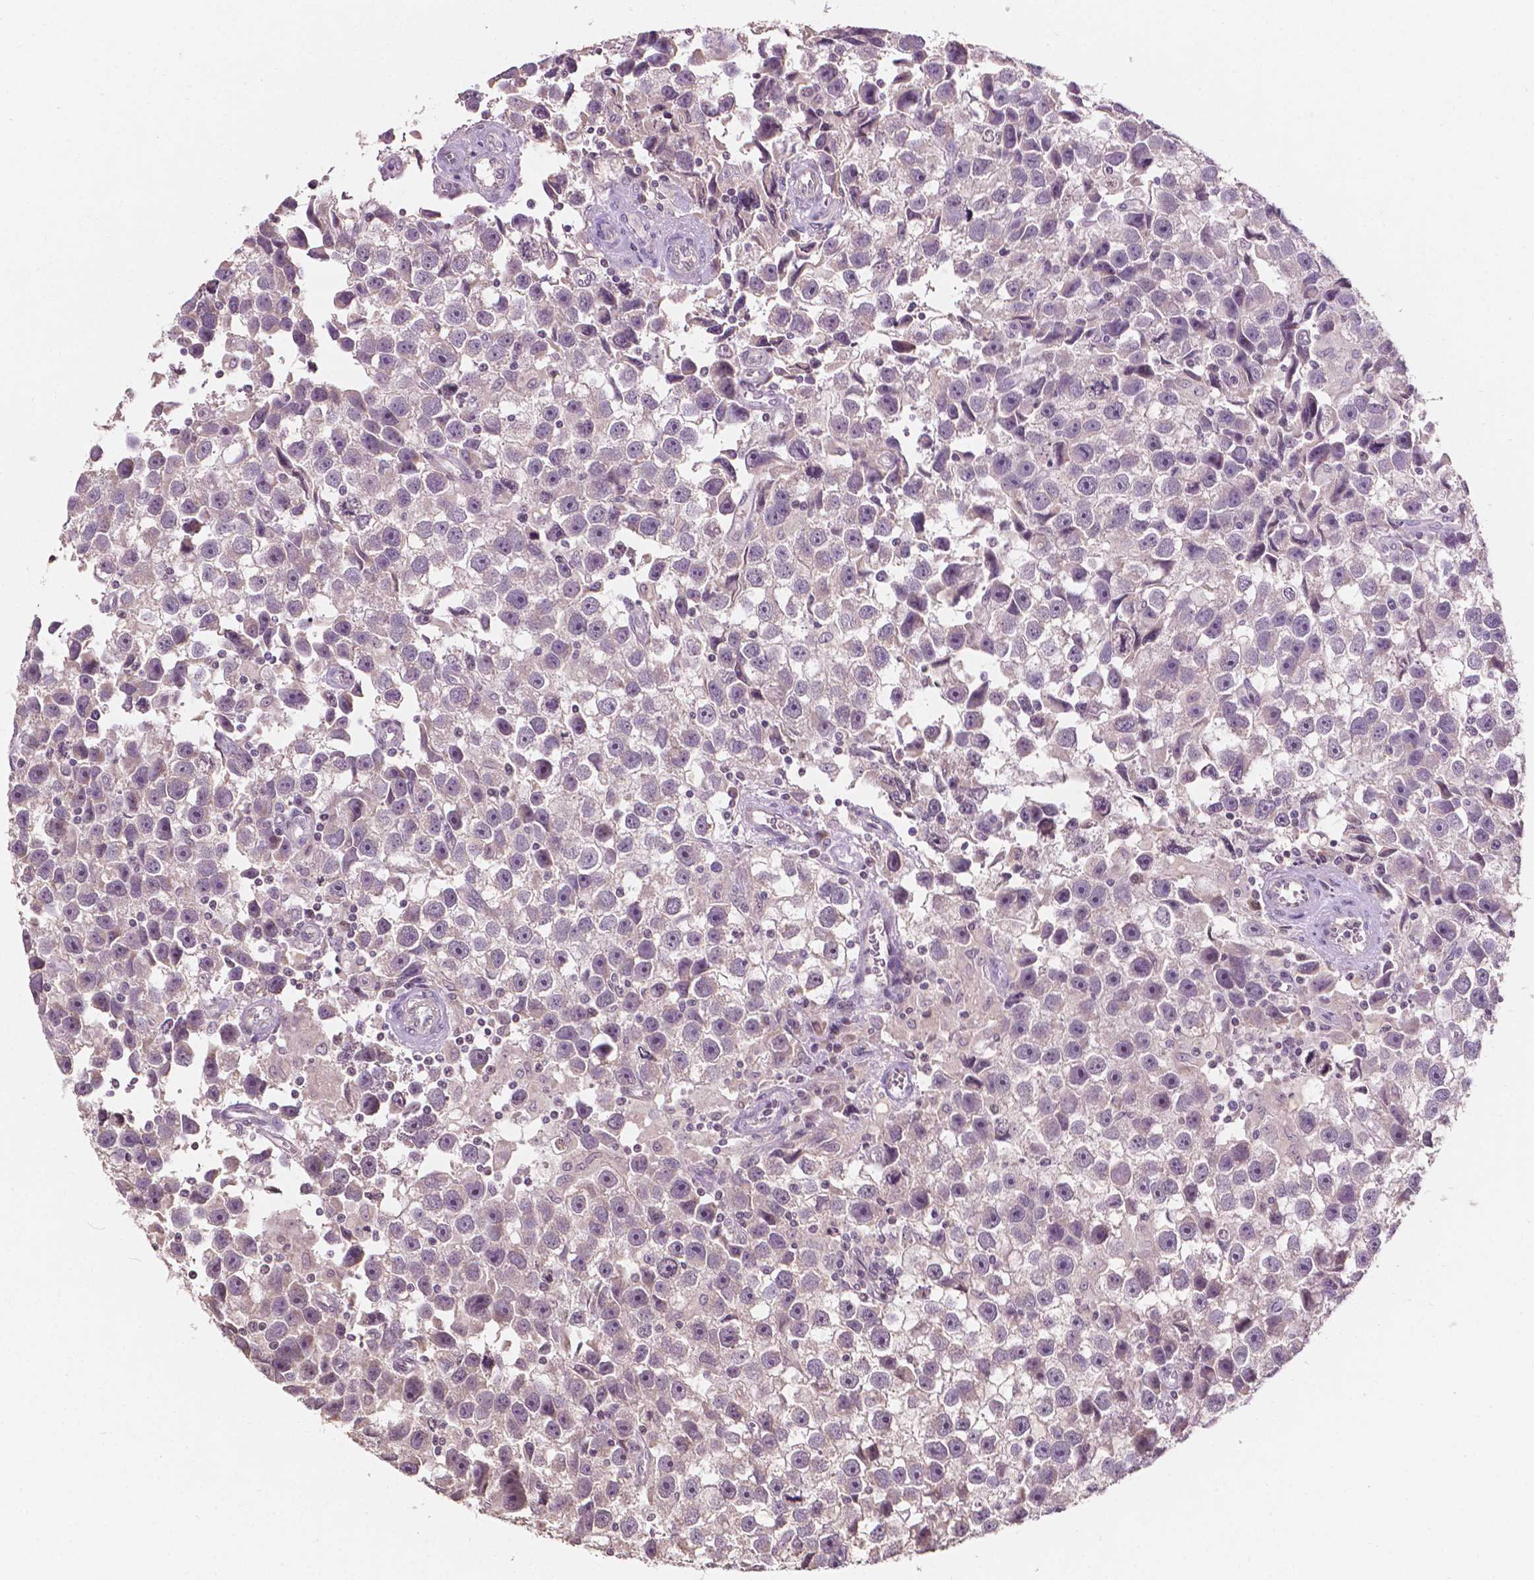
{"staining": {"intensity": "negative", "quantity": "none", "location": "none"}, "tissue": "testis cancer", "cell_type": "Tumor cells", "image_type": "cancer", "snomed": [{"axis": "morphology", "description": "Seminoma, NOS"}, {"axis": "topography", "description": "Testis"}], "caption": "This is an IHC photomicrograph of testis seminoma. There is no expression in tumor cells.", "gene": "NOS1AP", "patient": {"sex": "male", "age": 43}}